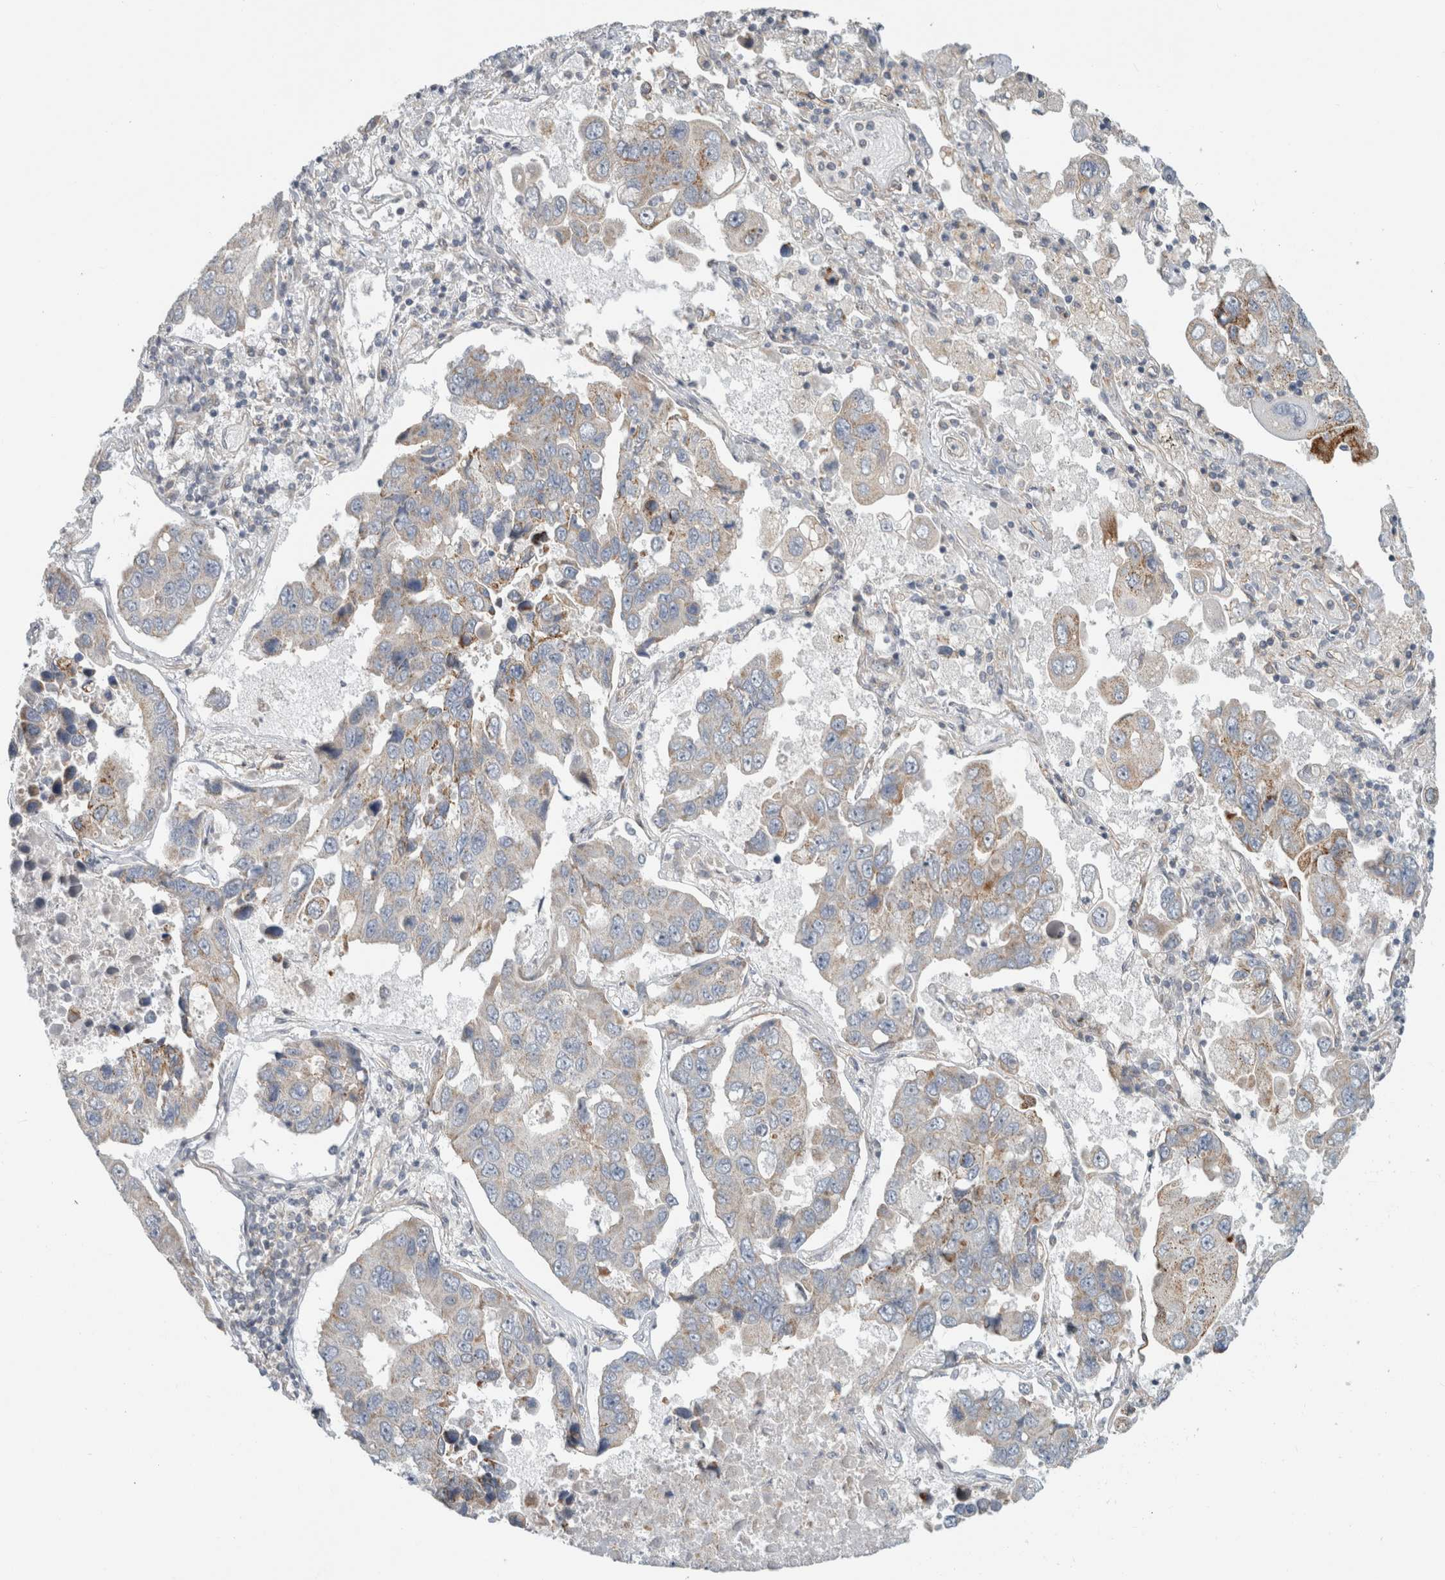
{"staining": {"intensity": "moderate", "quantity": "<25%", "location": "cytoplasmic/membranous"}, "tissue": "lung cancer", "cell_type": "Tumor cells", "image_type": "cancer", "snomed": [{"axis": "morphology", "description": "Adenocarcinoma, NOS"}, {"axis": "topography", "description": "Lung"}], "caption": "Protein analysis of lung cancer tissue reveals moderate cytoplasmic/membranous expression in about <25% of tumor cells.", "gene": "KPNA5", "patient": {"sex": "male", "age": 64}}